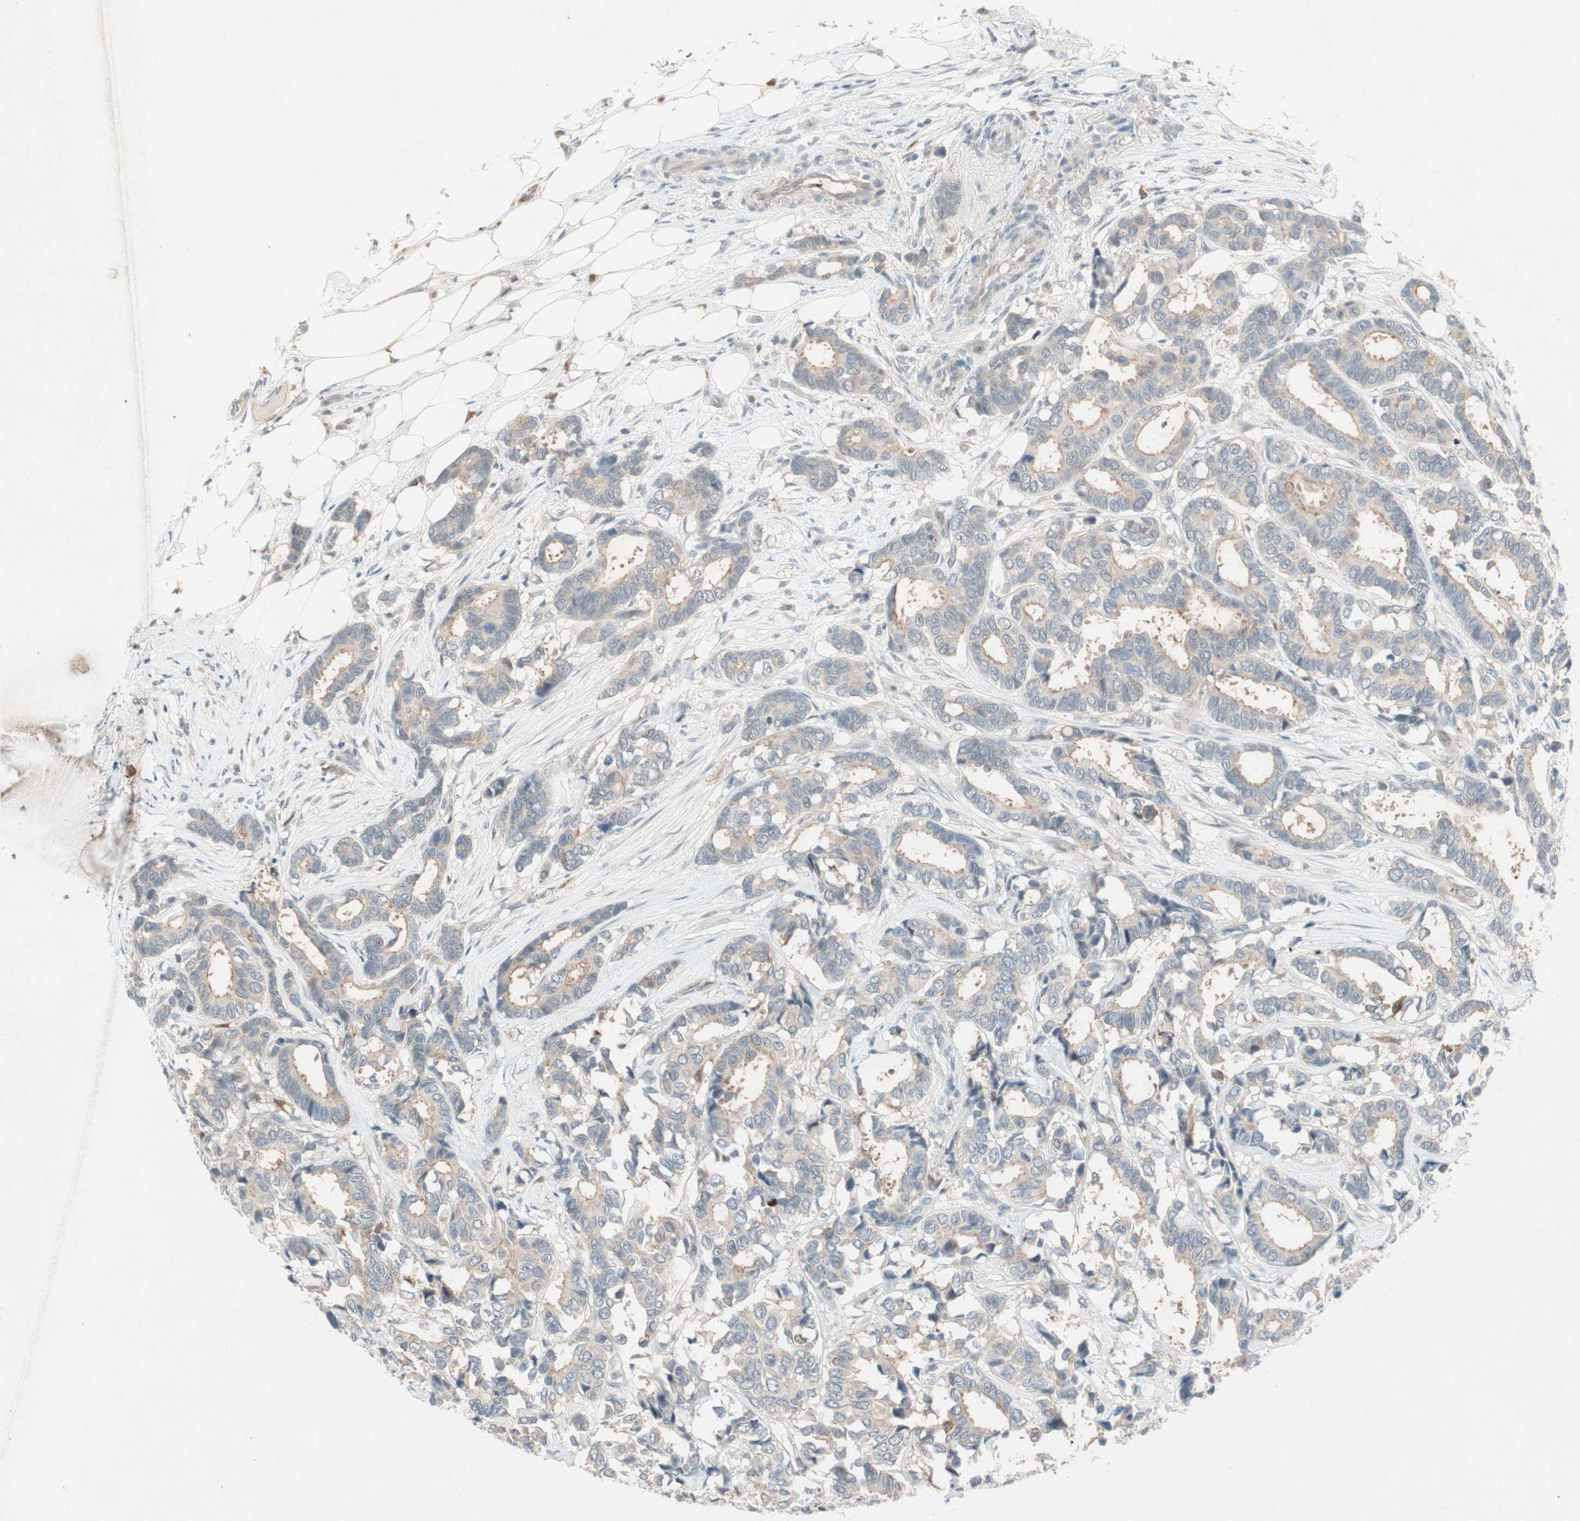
{"staining": {"intensity": "weak", "quantity": "25%-75%", "location": "cytoplasmic/membranous"}, "tissue": "breast cancer", "cell_type": "Tumor cells", "image_type": "cancer", "snomed": [{"axis": "morphology", "description": "Duct carcinoma"}, {"axis": "topography", "description": "Breast"}], "caption": "Breast cancer (intraductal carcinoma) stained for a protein shows weak cytoplasmic/membranous positivity in tumor cells.", "gene": "RTL6", "patient": {"sex": "female", "age": 87}}